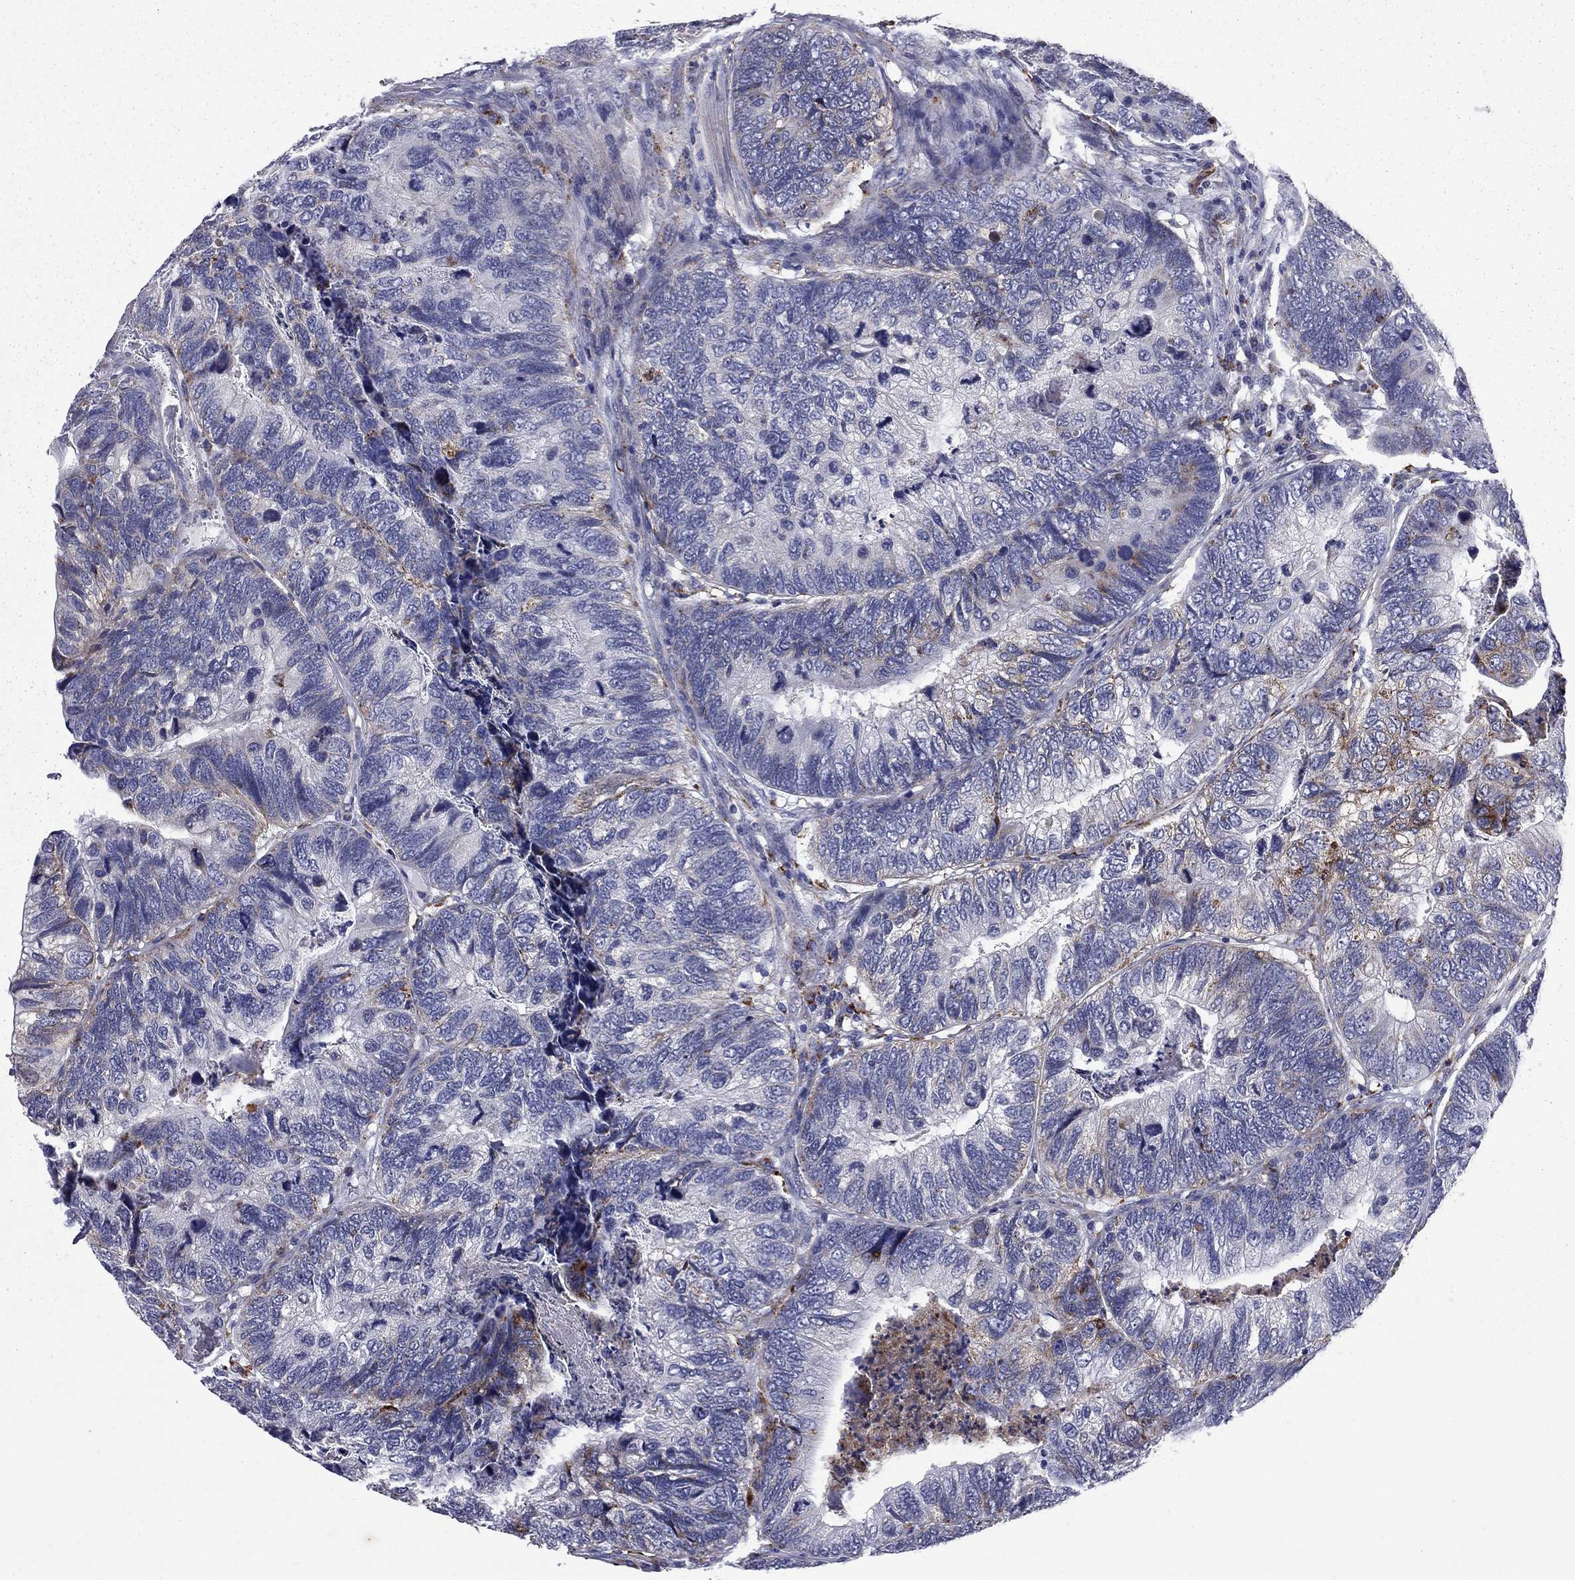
{"staining": {"intensity": "moderate", "quantity": "<25%", "location": "cytoplasmic/membranous"}, "tissue": "colorectal cancer", "cell_type": "Tumor cells", "image_type": "cancer", "snomed": [{"axis": "morphology", "description": "Adenocarcinoma, NOS"}, {"axis": "topography", "description": "Colon"}], "caption": "Protein analysis of adenocarcinoma (colorectal) tissue reveals moderate cytoplasmic/membranous expression in approximately <25% of tumor cells.", "gene": "MADCAM1", "patient": {"sex": "female", "age": 67}}